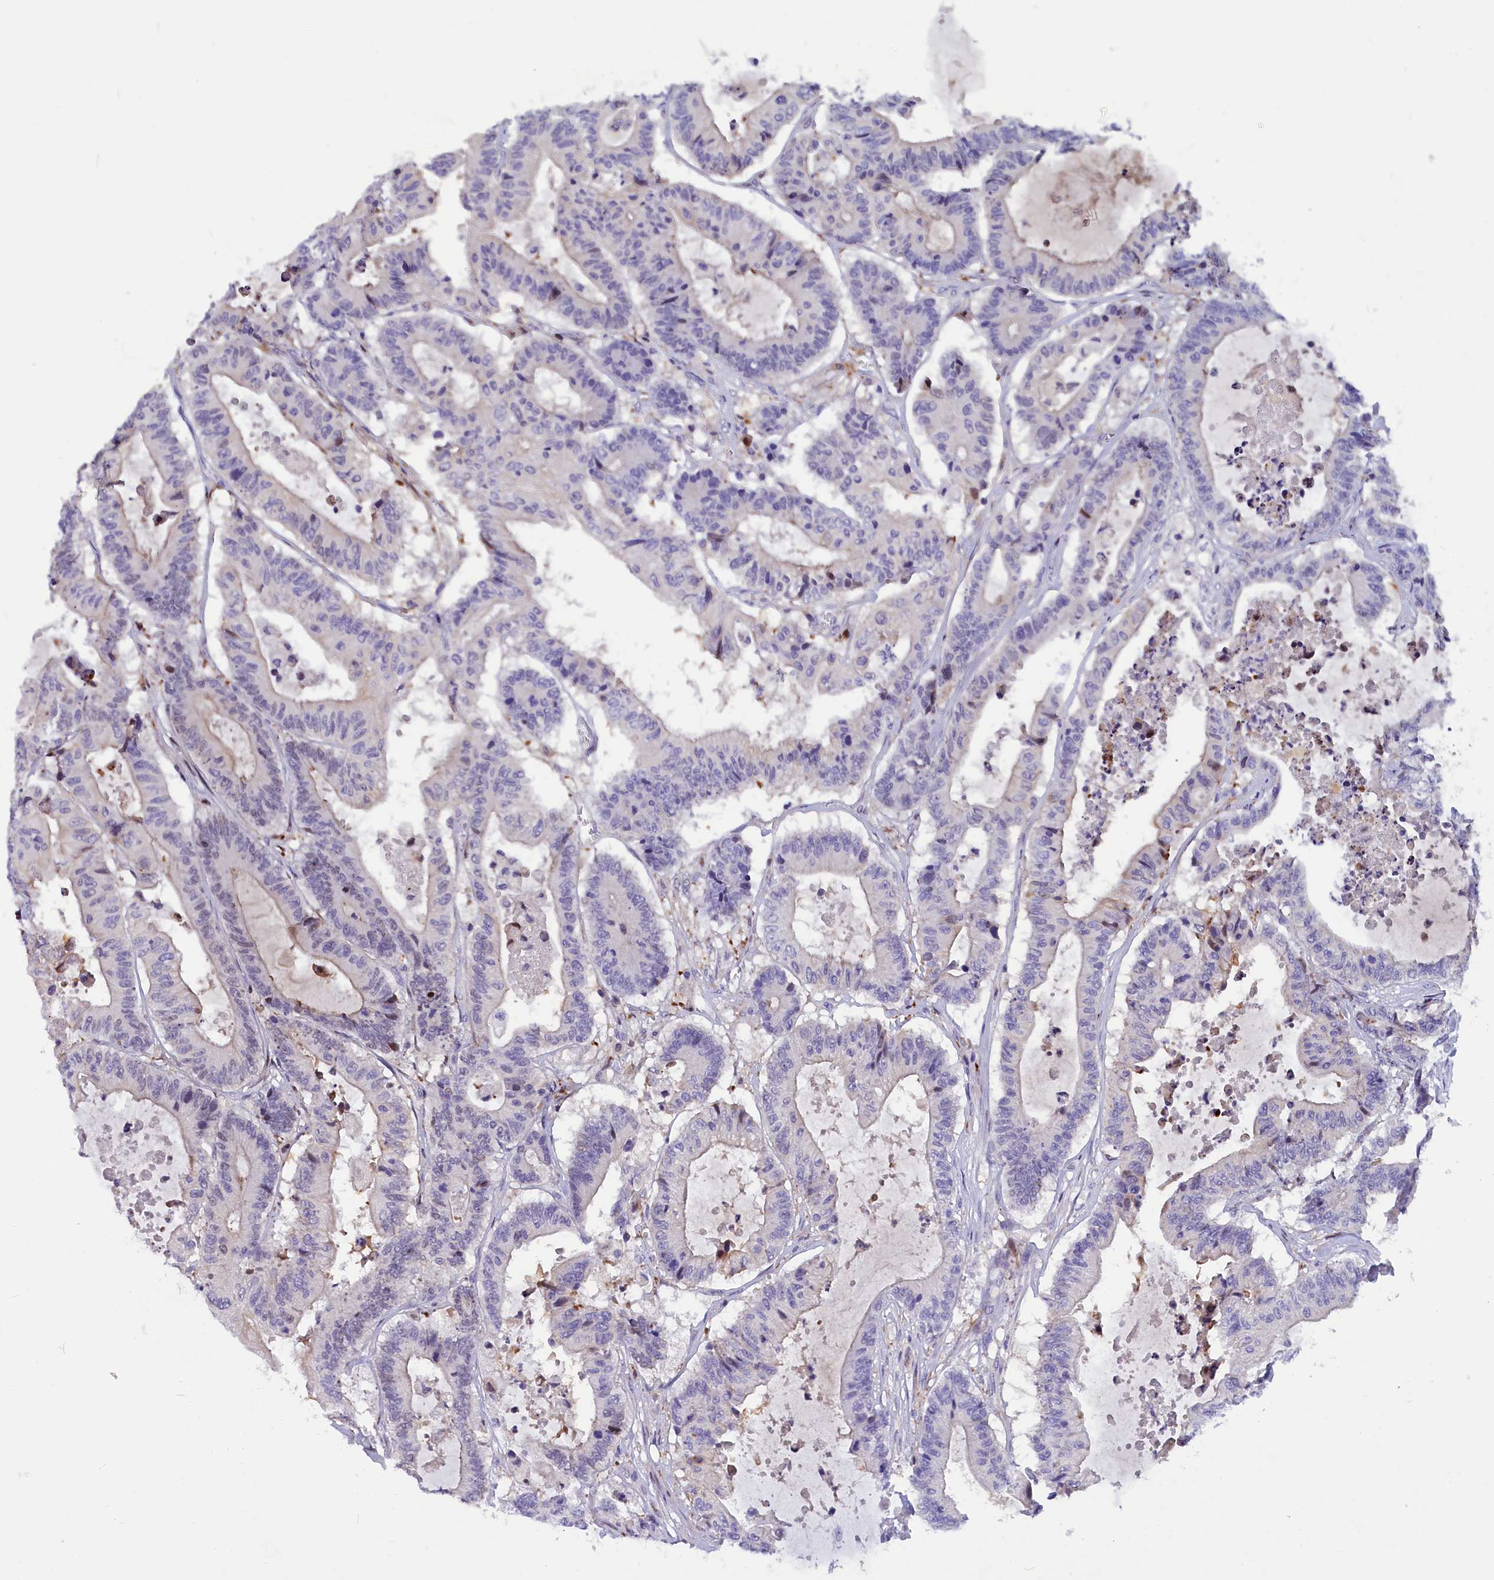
{"staining": {"intensity": "negative", "quantity": "none", "location": "none"}, "tissue": "colorectal cancer", "cell_type": "Tumor cells", "image_type": "cancer", "snomed": [{"axis": "morphology", "description": "Adenocarcinoma, NOS"}, {"axis": "topography", "description": "Colon"}], "caption": "Tumor cells are negative for protein expression in human adenocarcinoma (colorectal).", "gene": "NKPD1", "patient": {"sex": "female", "age": 84}}